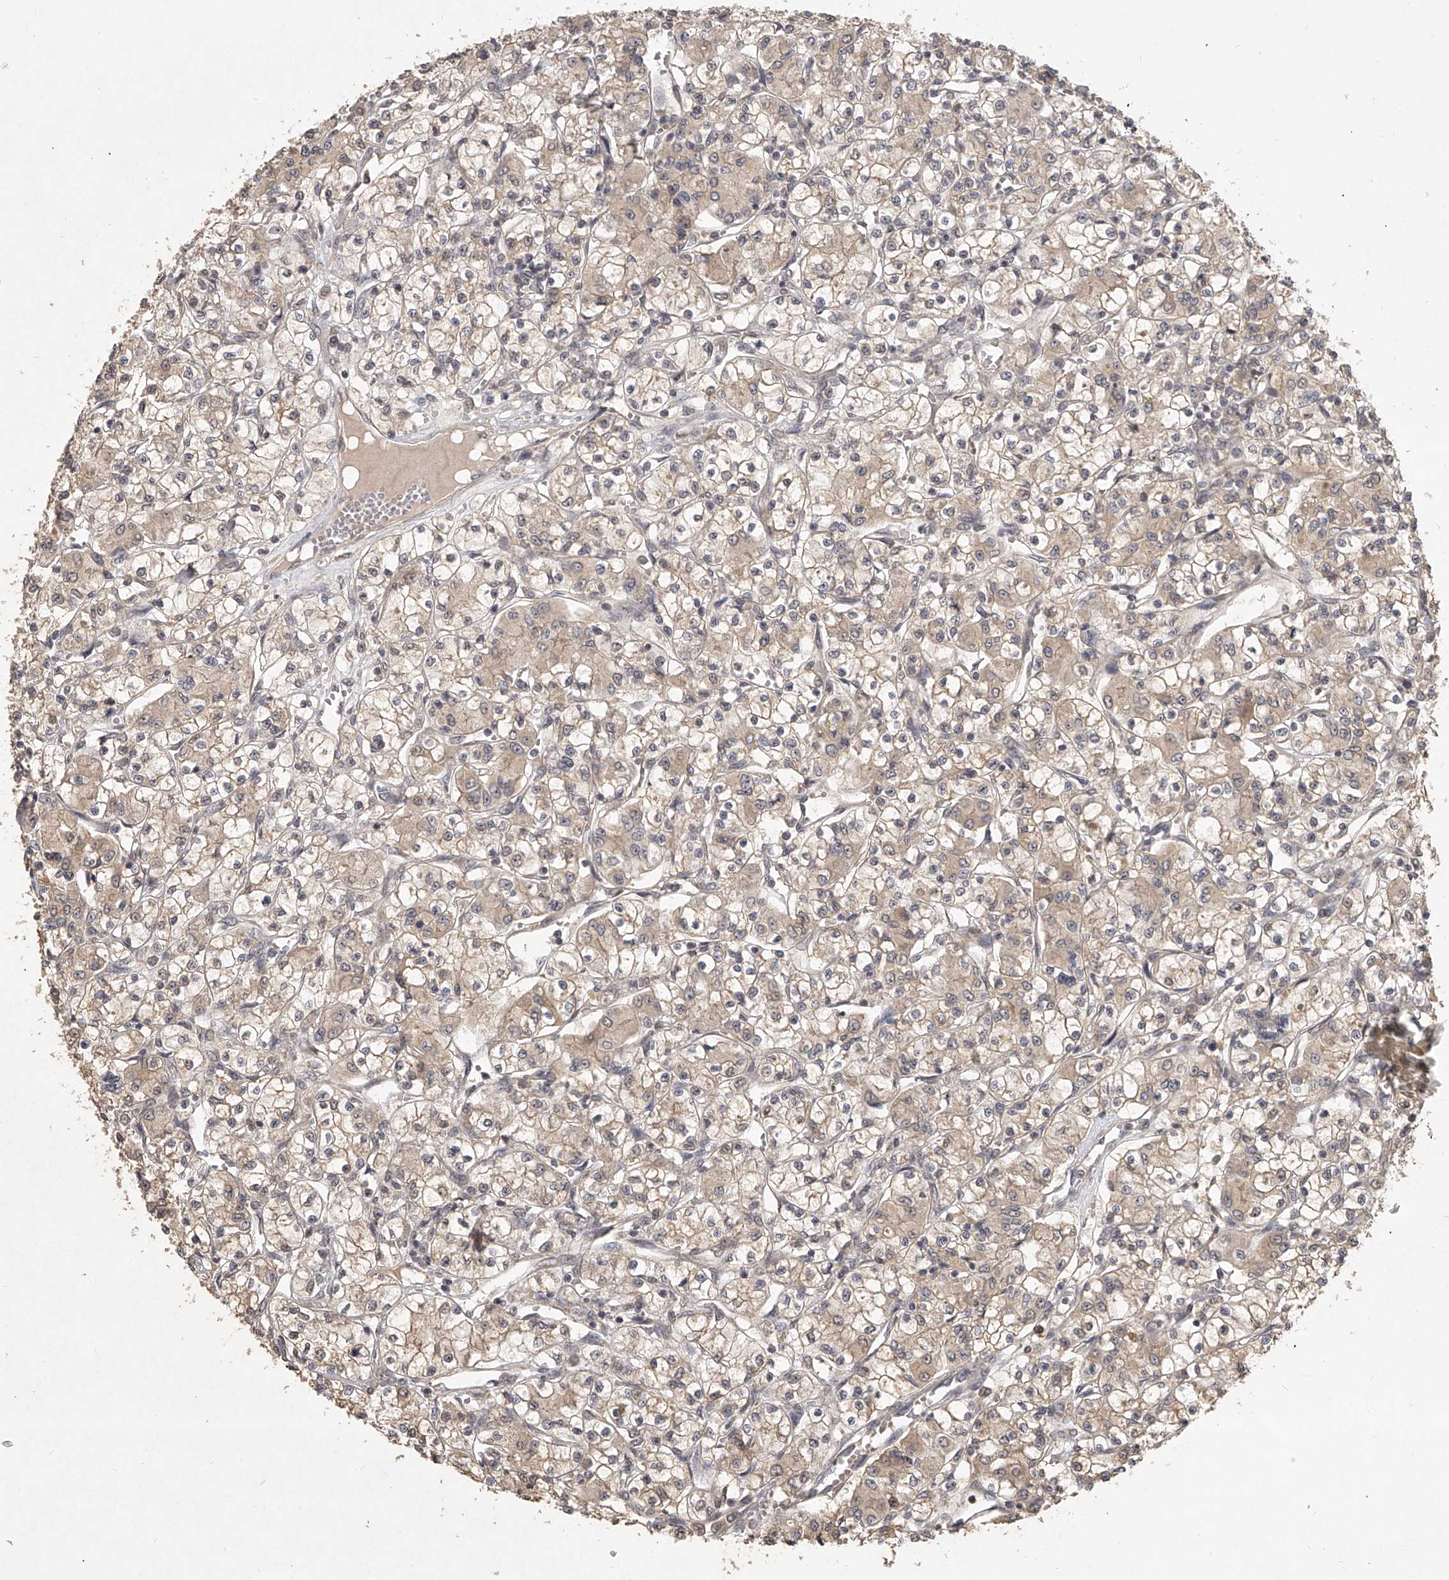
{"staining": {"intensity": "weak", "quantity": ">75%", "location": "cytoplasmic/membranous"}, "tissue": "renal cancer", "cell_type": "Tumor cells", "image_type": "cancer", "snomed": [{"axis": "morphology", "description": "Adenocarcinoma, NOS"}, {"axis": "topography", "description": "Kidney"}], "caption": "High-power microscopy captured an immunohistochemistry (IHC) image of renal adenocarcinoma, revealing weak cytoplasmic/membranous staining in about >75% of tumor cells.", "gene": "SLC37A1", "patient": {"sex": "female", "age": 59}}